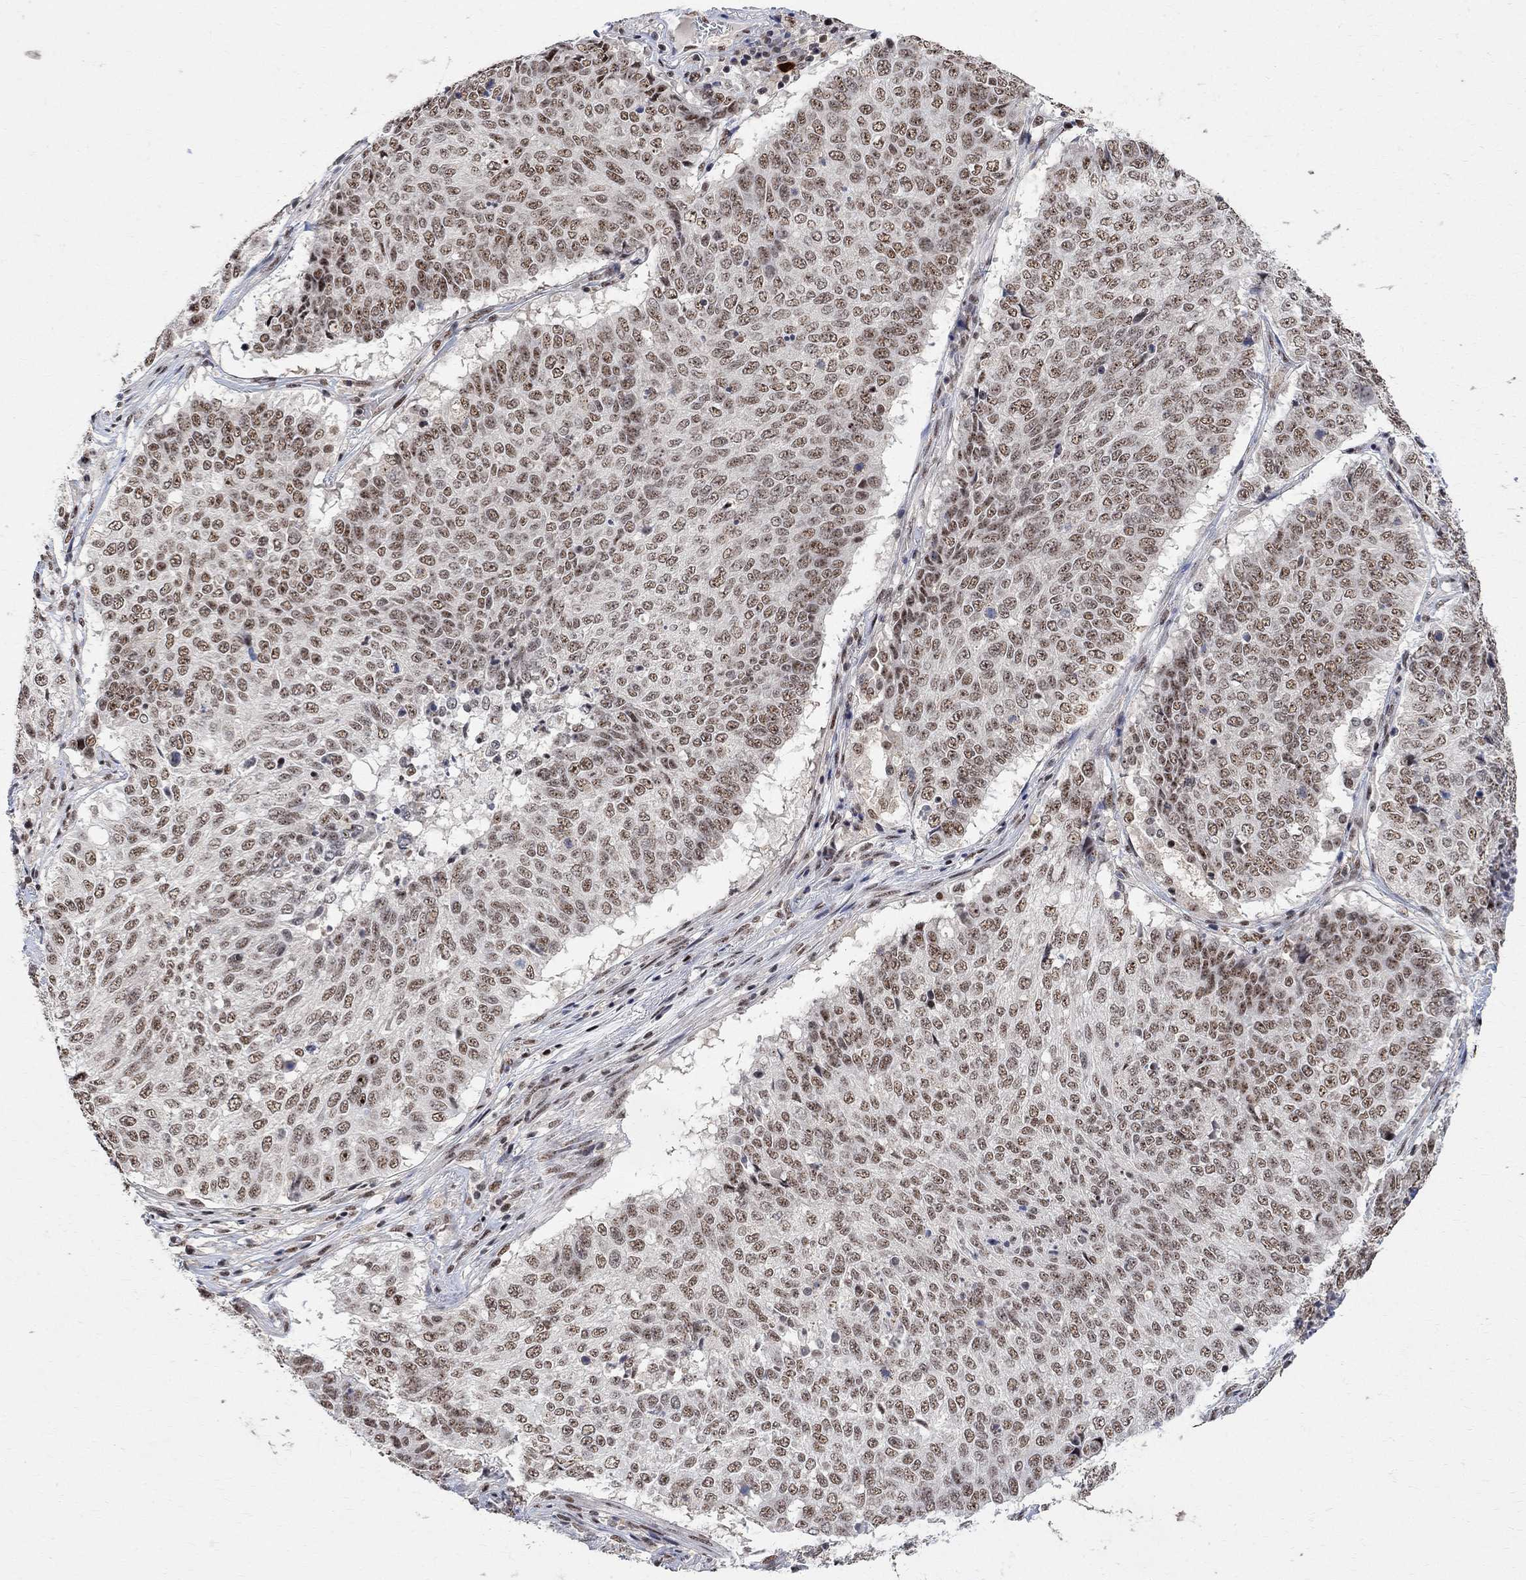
{"staining": {"intensity": "weak", "quantity": ">75%", "location": "nuclear"}, "tissue": "lung cancer", "cell_type": "Tumor cells", "image_type": "cancer", "snomed": [{"axis": "morphology", "description": "Squamous cell carcinoma, NOS"}, {"axis": "topography", "description": "Lung"}], "caption": "Protein staining of lung cancer tissue shows weak nuclear positivity in approximately >75% of tumor cells.", "gene": "E4F1", "patient": {"sex": "male", "age": 64}}